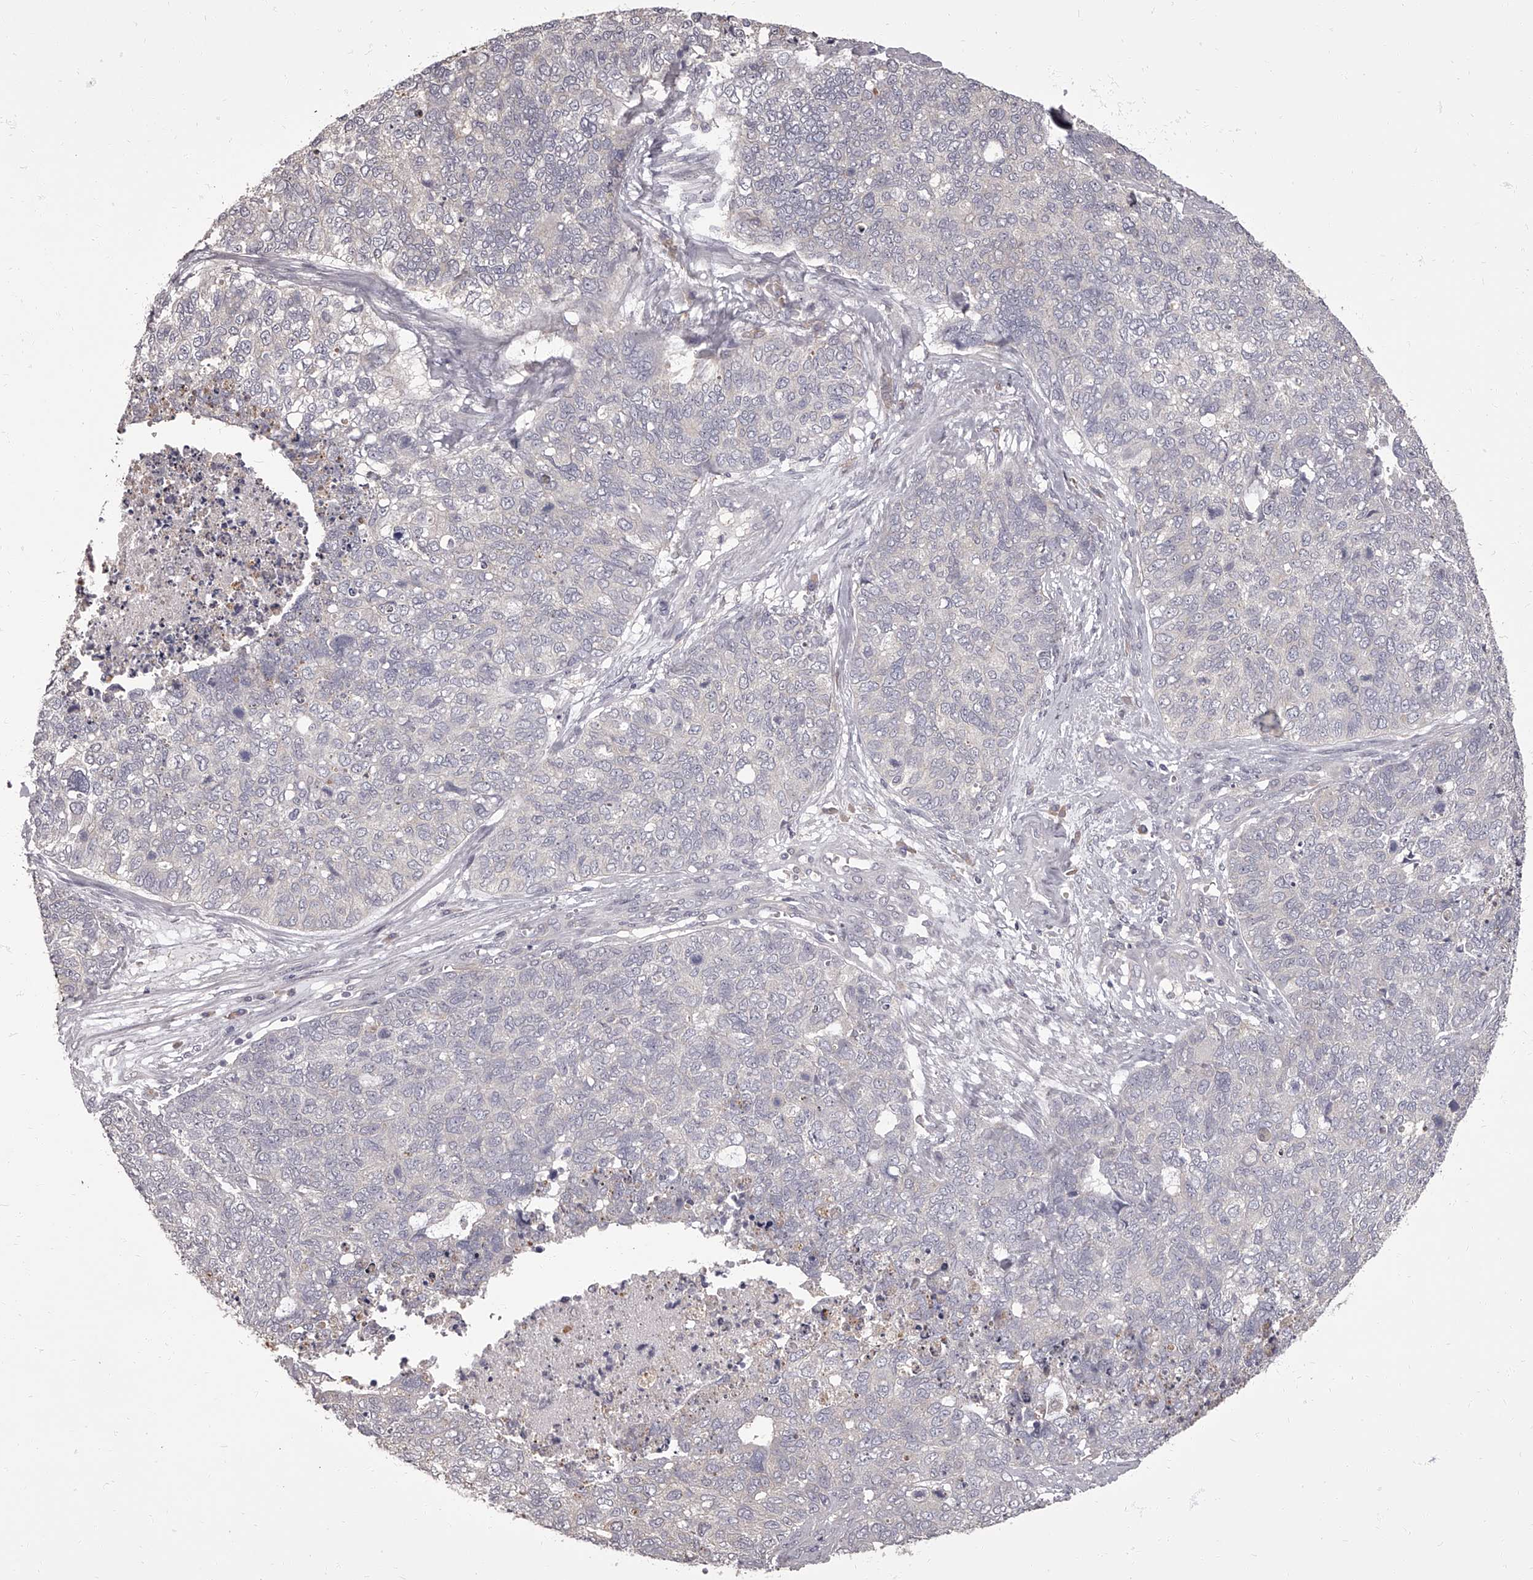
{"staining": {"intensity": "negative", "quantity": "none", "location": "none"}, "tissue": "cervical cancer", "cell_type": "Tumor cells", "image_type": "cancer", "snomed": [{"axis": "morphology", "description": "Squamous cell carcinoma, NOS"}, {"axis": "topography", "description": "Cervix"}], "caption": "DAB immunohistochemical staining of squamous cell carcinoma (cervical) exhibits no significant staining in tumor cells.", "gene": "APEH", "patient": {"sex": "female", "age": 63}}